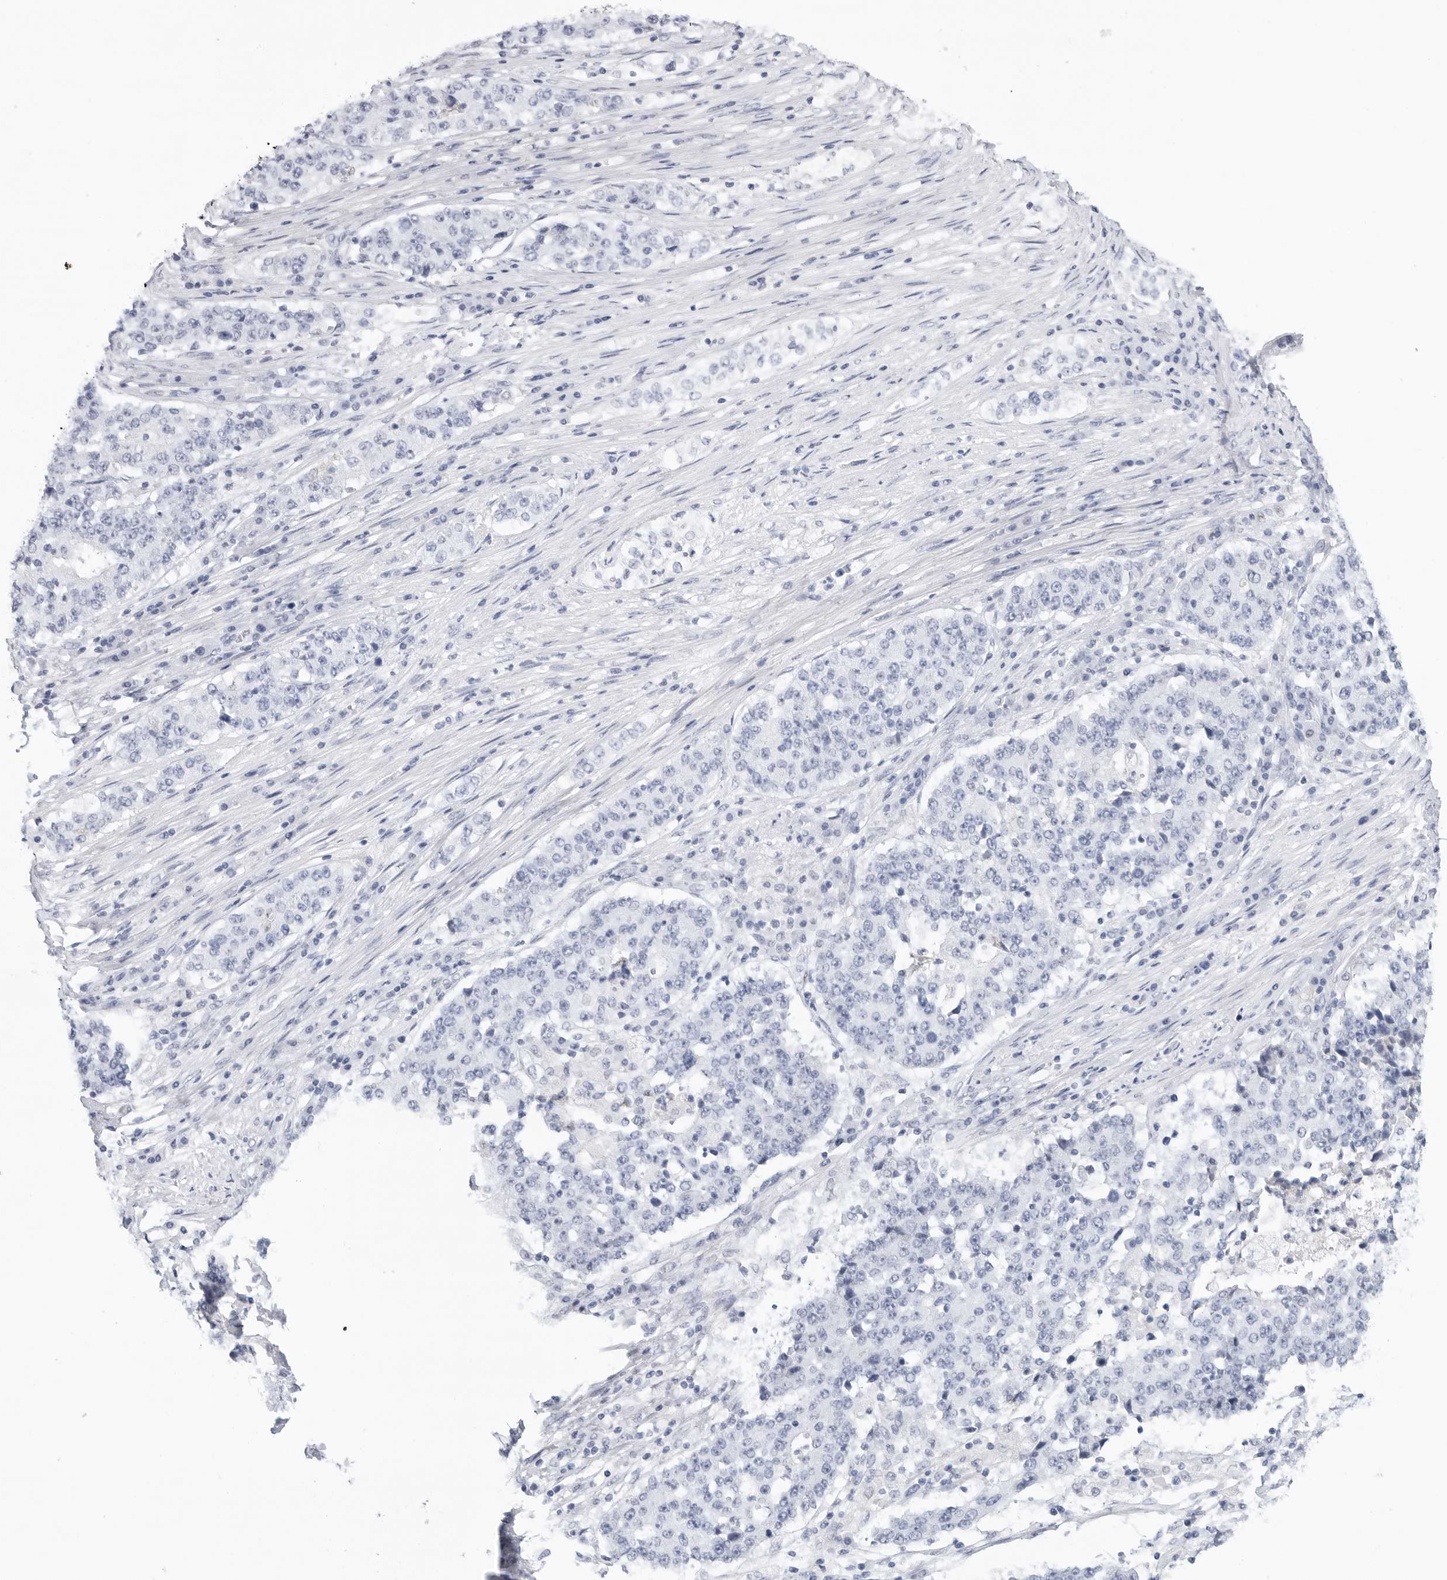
{"staining": {"intensity": "negative", "quantity": "none", "location": "none"}, "tissue": "stomach cancer", "cell_type": "Tumor cells", "image_type": "cancer", "snomed": [{"axis": "morphology", "description": "Adenocarcinoma, NOS"}, {"axis": "topography", "description": "Stomach"}], "caption": "Stomach cancer (adenocarcinoma) was stained to show a protein in brown. There is no significant positivity in tumor cells.", "gene": "SLC19A1", "patient": {"sex": "male", "age": 59}}